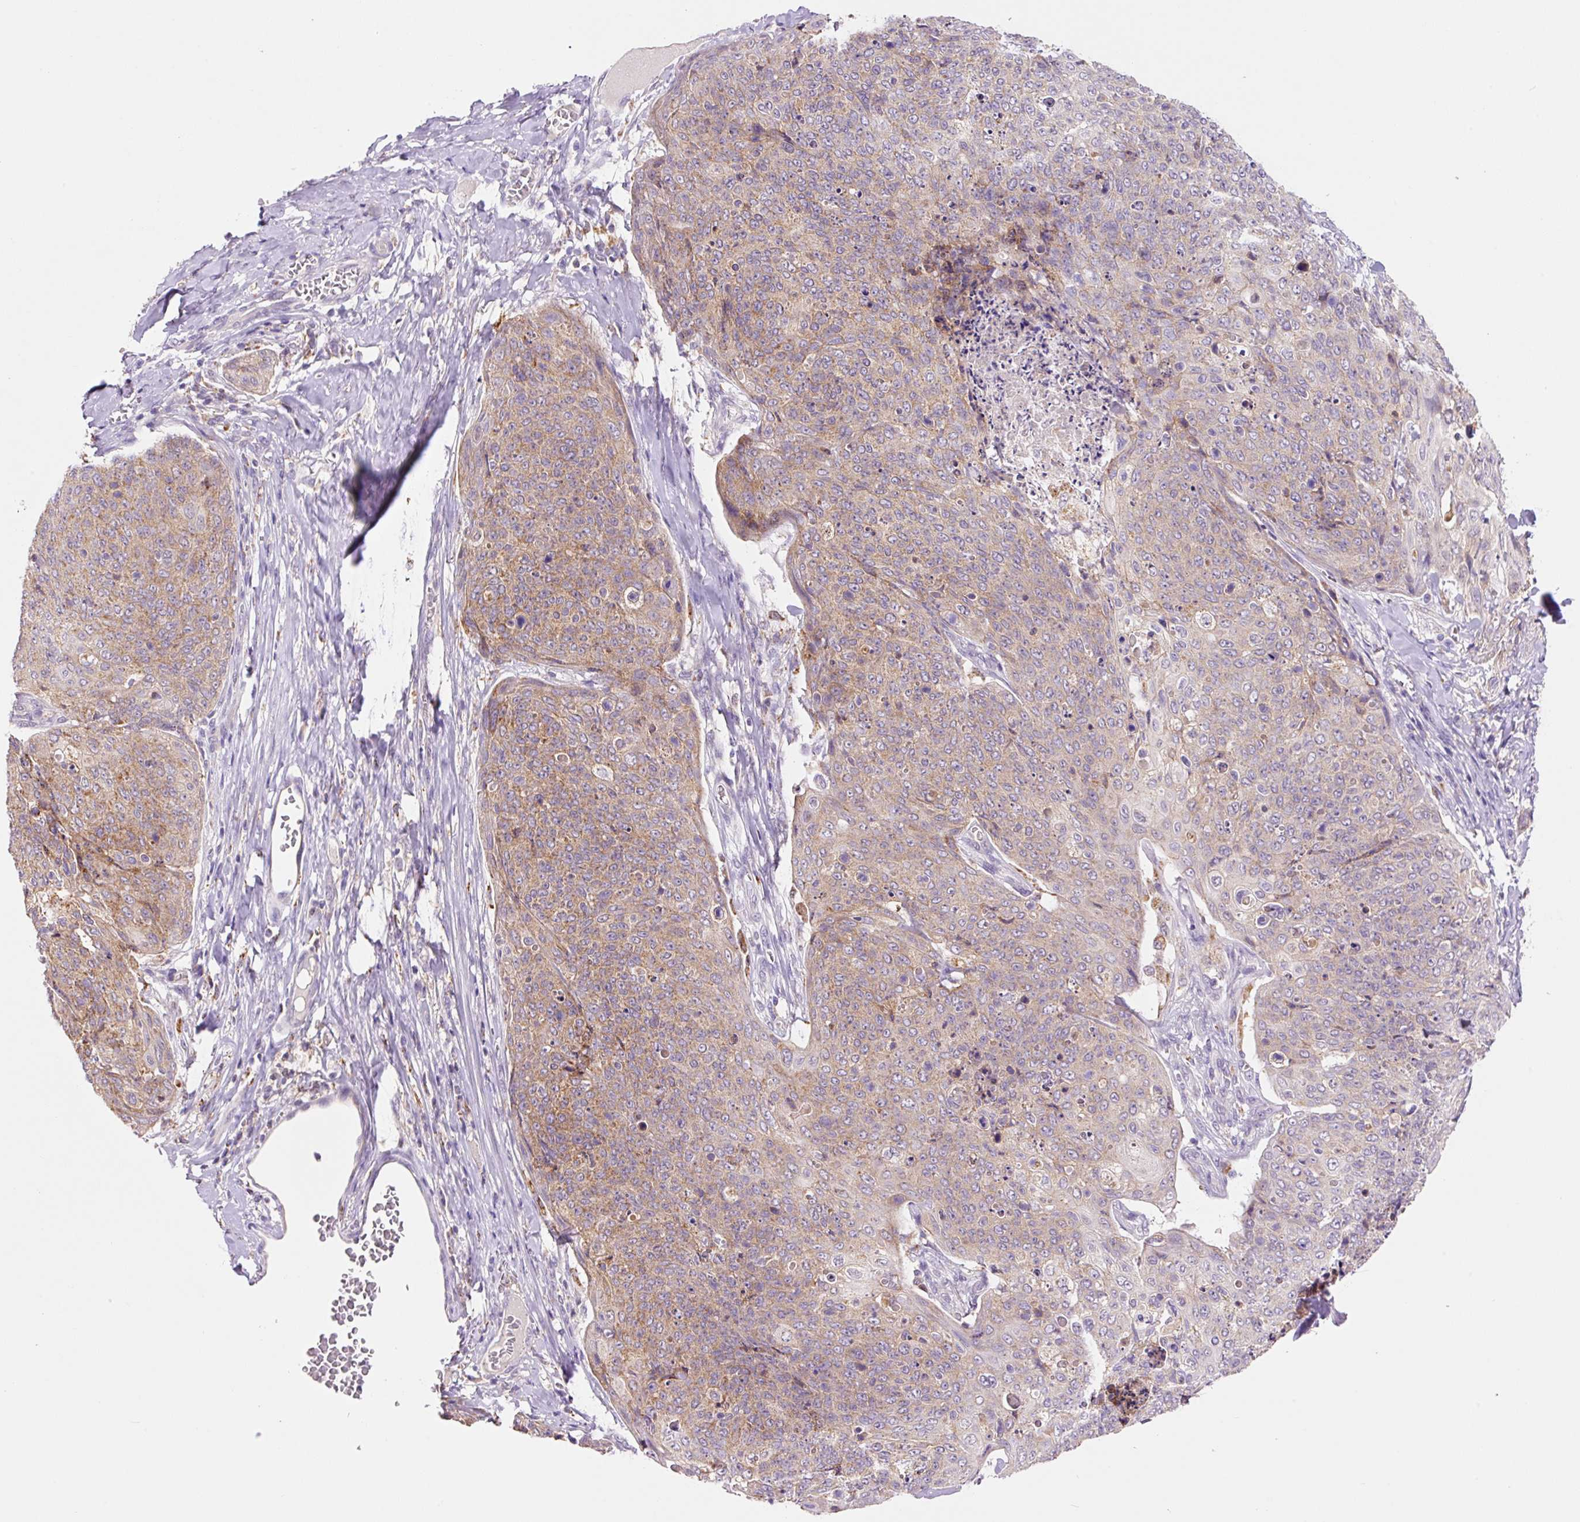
{"staining": {"intensity": "weak", "quantity": ">75%", "location": "cytoplasmic/membranous"}, "tissue": "skin cancer", "cell_type": "Tumor cells", "image_type": "cancer", "snomed": [{"axis": "morphology", "description": "Squamous cell carcinoma, NOS"}, {"axis": "topography", "description": "Skin"}, {"axis": "topography", "description": "Vulva"}], "caption": "A brown stain labels weak cytoplasmic/membranous expression of a protein in human skin cancer (squamous cell carcinoma) tumor cells.", "gene": "PCK2", "patient": {"sex": "female", "age": 85}}